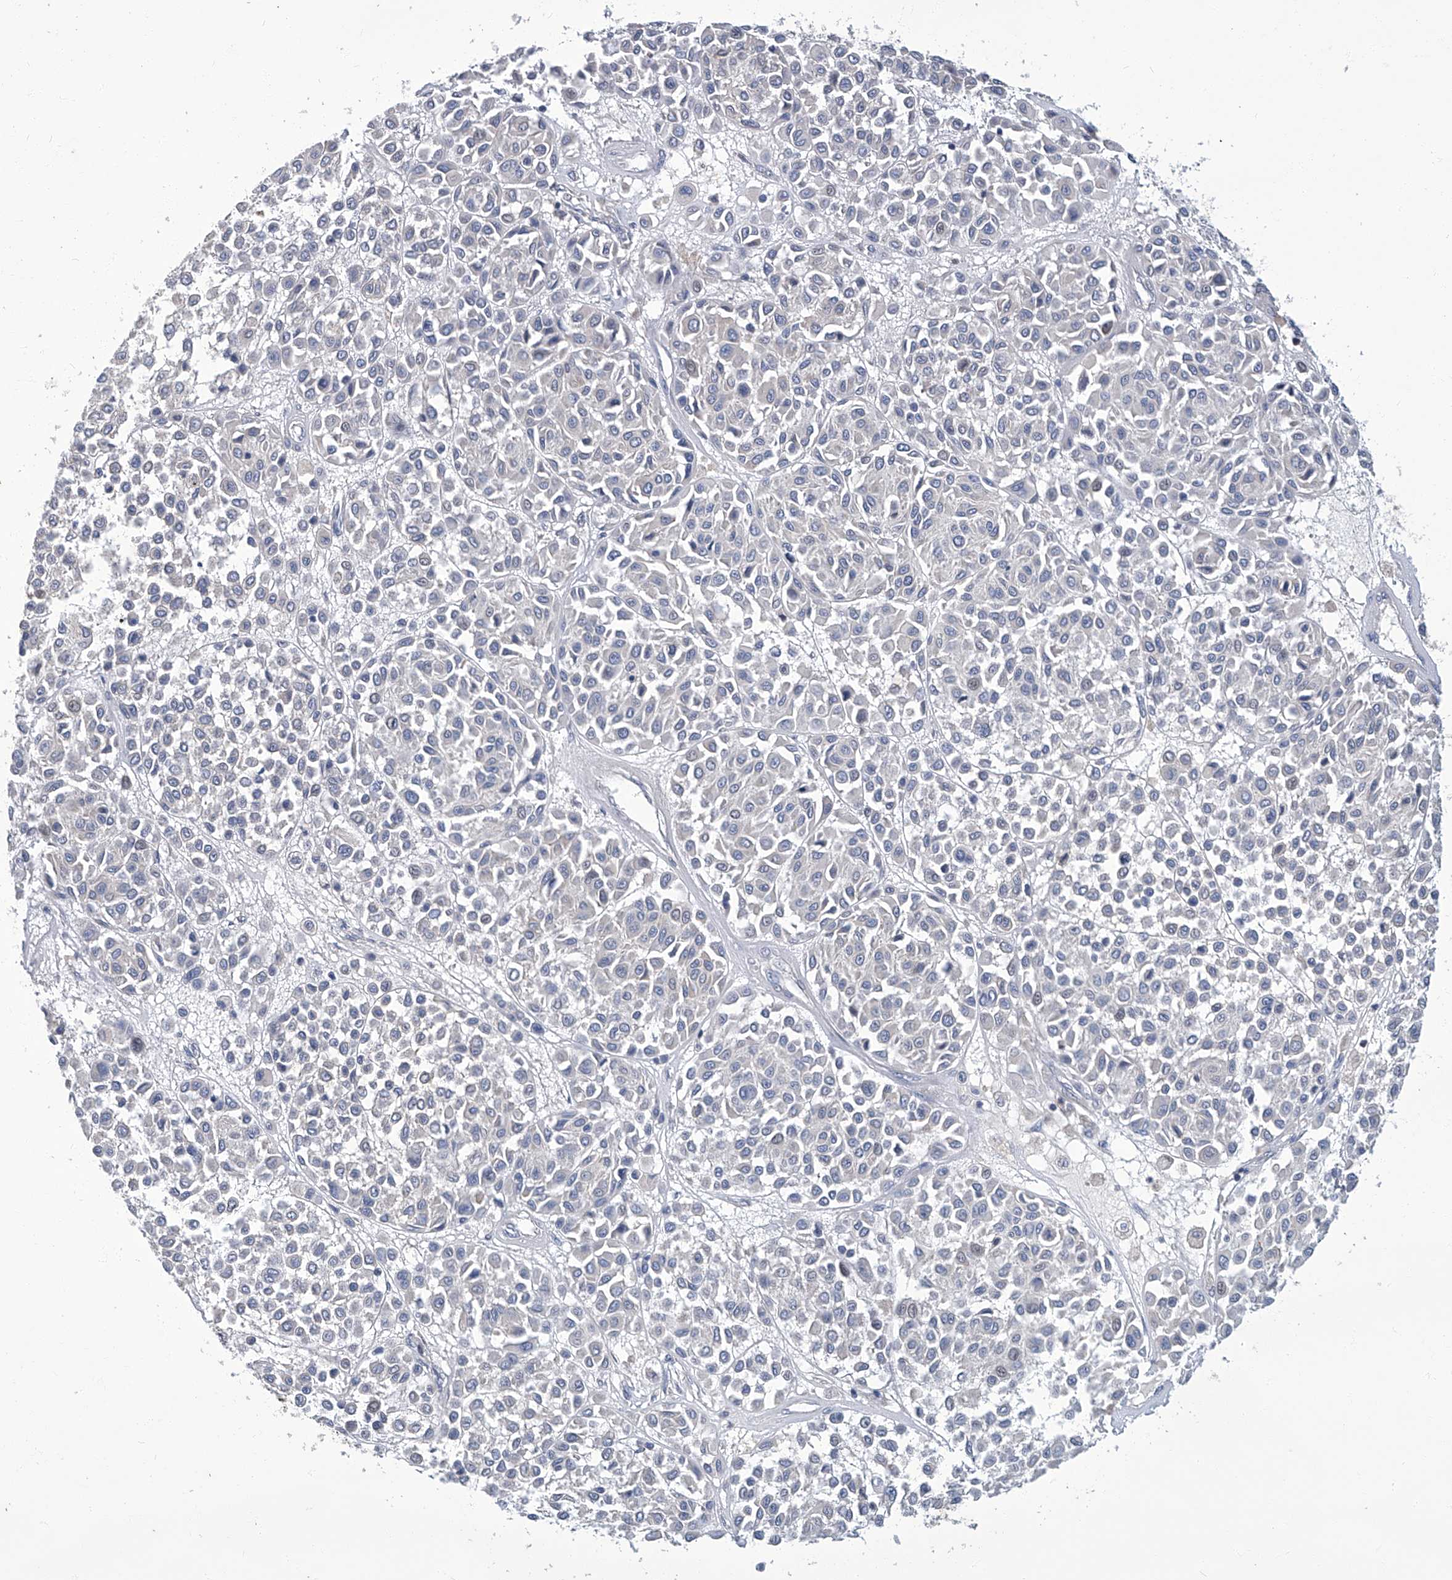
{"staining": {"intensity": "negative", "quantity": "none", "location": "none"}, "tissue": "melanoma", "cell_type": "Tumor cells", "image_type": "cancer", "snomed": [{"axis": "morphology", "description": "Malignant melanoma, Metastatic site"}, {"axis": "topography", "description": "Soft tissue"}], "caption": "There is no significant expression in tumor cells of malignant melanoma (metastatic site). (DAB (3,3'-diaminobenzidine) immunohistochemistry, high magnification).", "gene": "TGFBR1", "patient": {"sex": "male", "age": 41}}